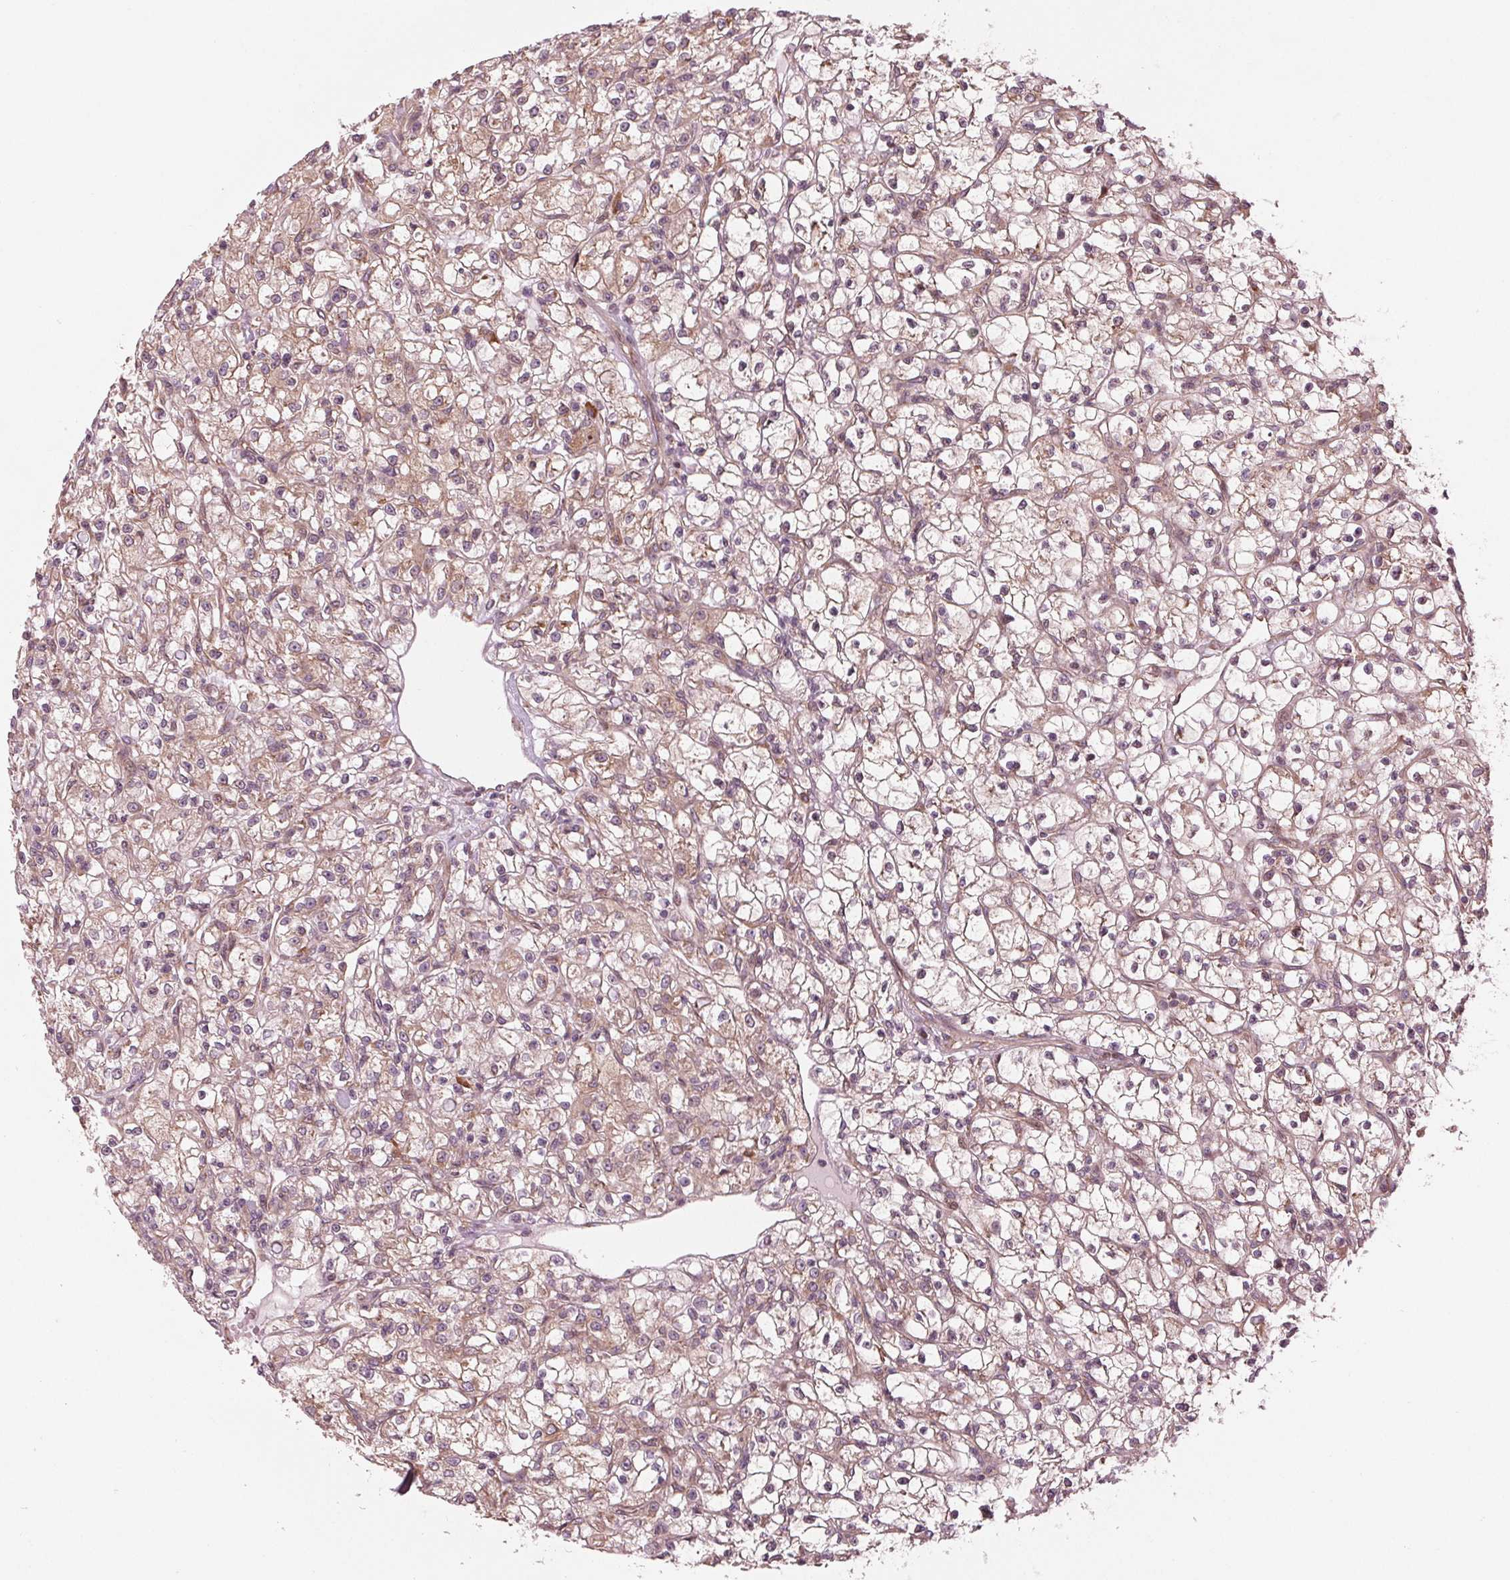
{"staining": {"intensity": "weak", "quantity": "25%-75%", "location": "cytoplasmic/membranous"}, "tissue": "renal cancer", "cell_type": "Tumor cells", "image_type": "cancer", "snomed": [{"axis": "morphology", "description": "Adenocarcinoma, NOS"}, {"axis": "topography", "description": "Kidney"}], "caption": "Protein positivity by immunohistochemistry demonstrates weak cytoplasmic/membranous positivity in about 25%-75% of tumor cells in renal cancer (adenocarcinoma).", "gene": "CMIP", "patient": {"sex": "female", "age": 59}}